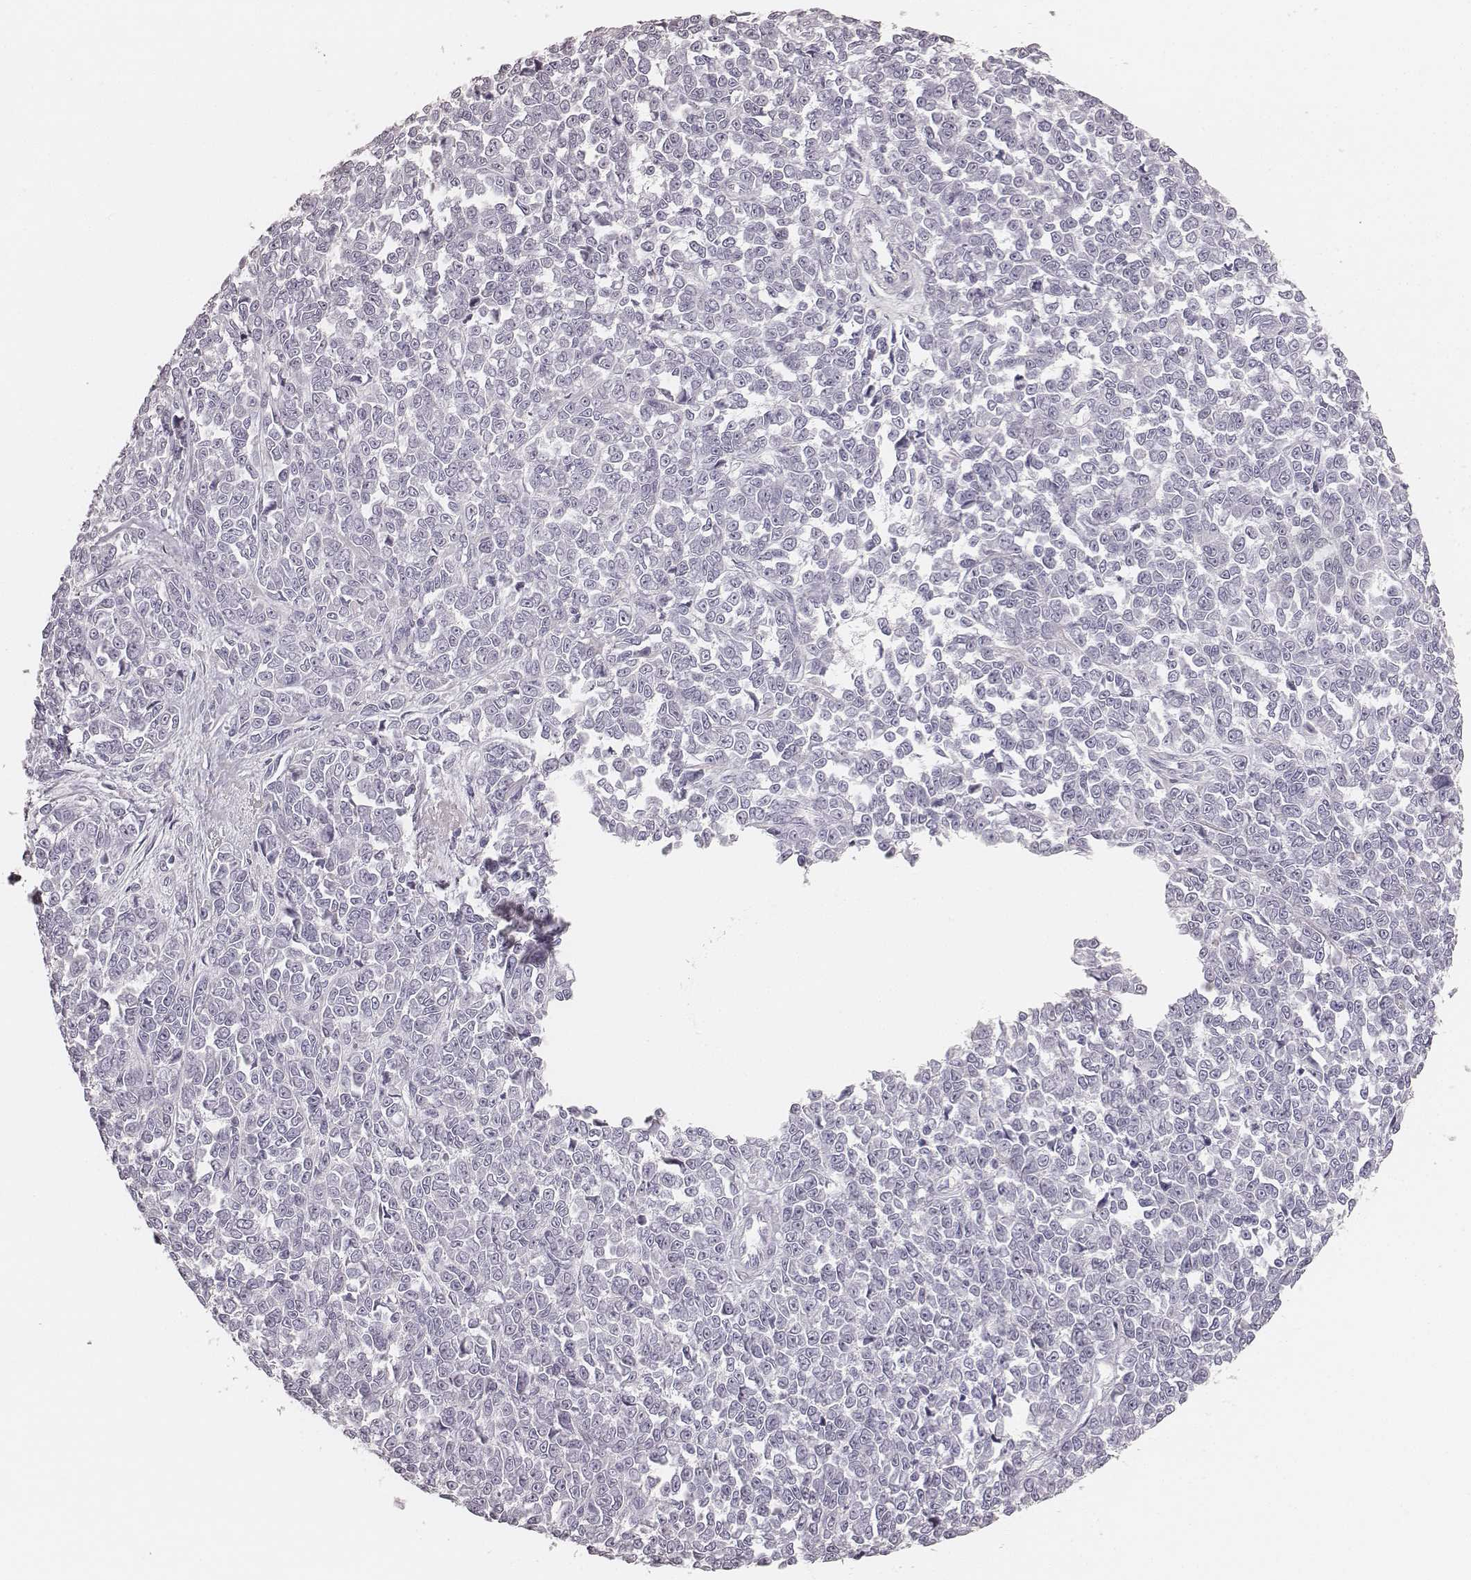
{"staining": {"intensity": "negative", "quantity": "none", "location": "none"}, "tissue": "melanoma", "cell_type": "Tumor cells", "image_type": "cancer", "snomed": [{"axis": "morphology", "description": "Malignant melanoma, NOS"}, {"axis": "topography", "description": "Skin"}], "caption": "Immunohistochemical staining of human melanoma reveals no significant staining in tumor cells.", "gene": "KRT82", "patient": {"sex": "female", "age": 95}}